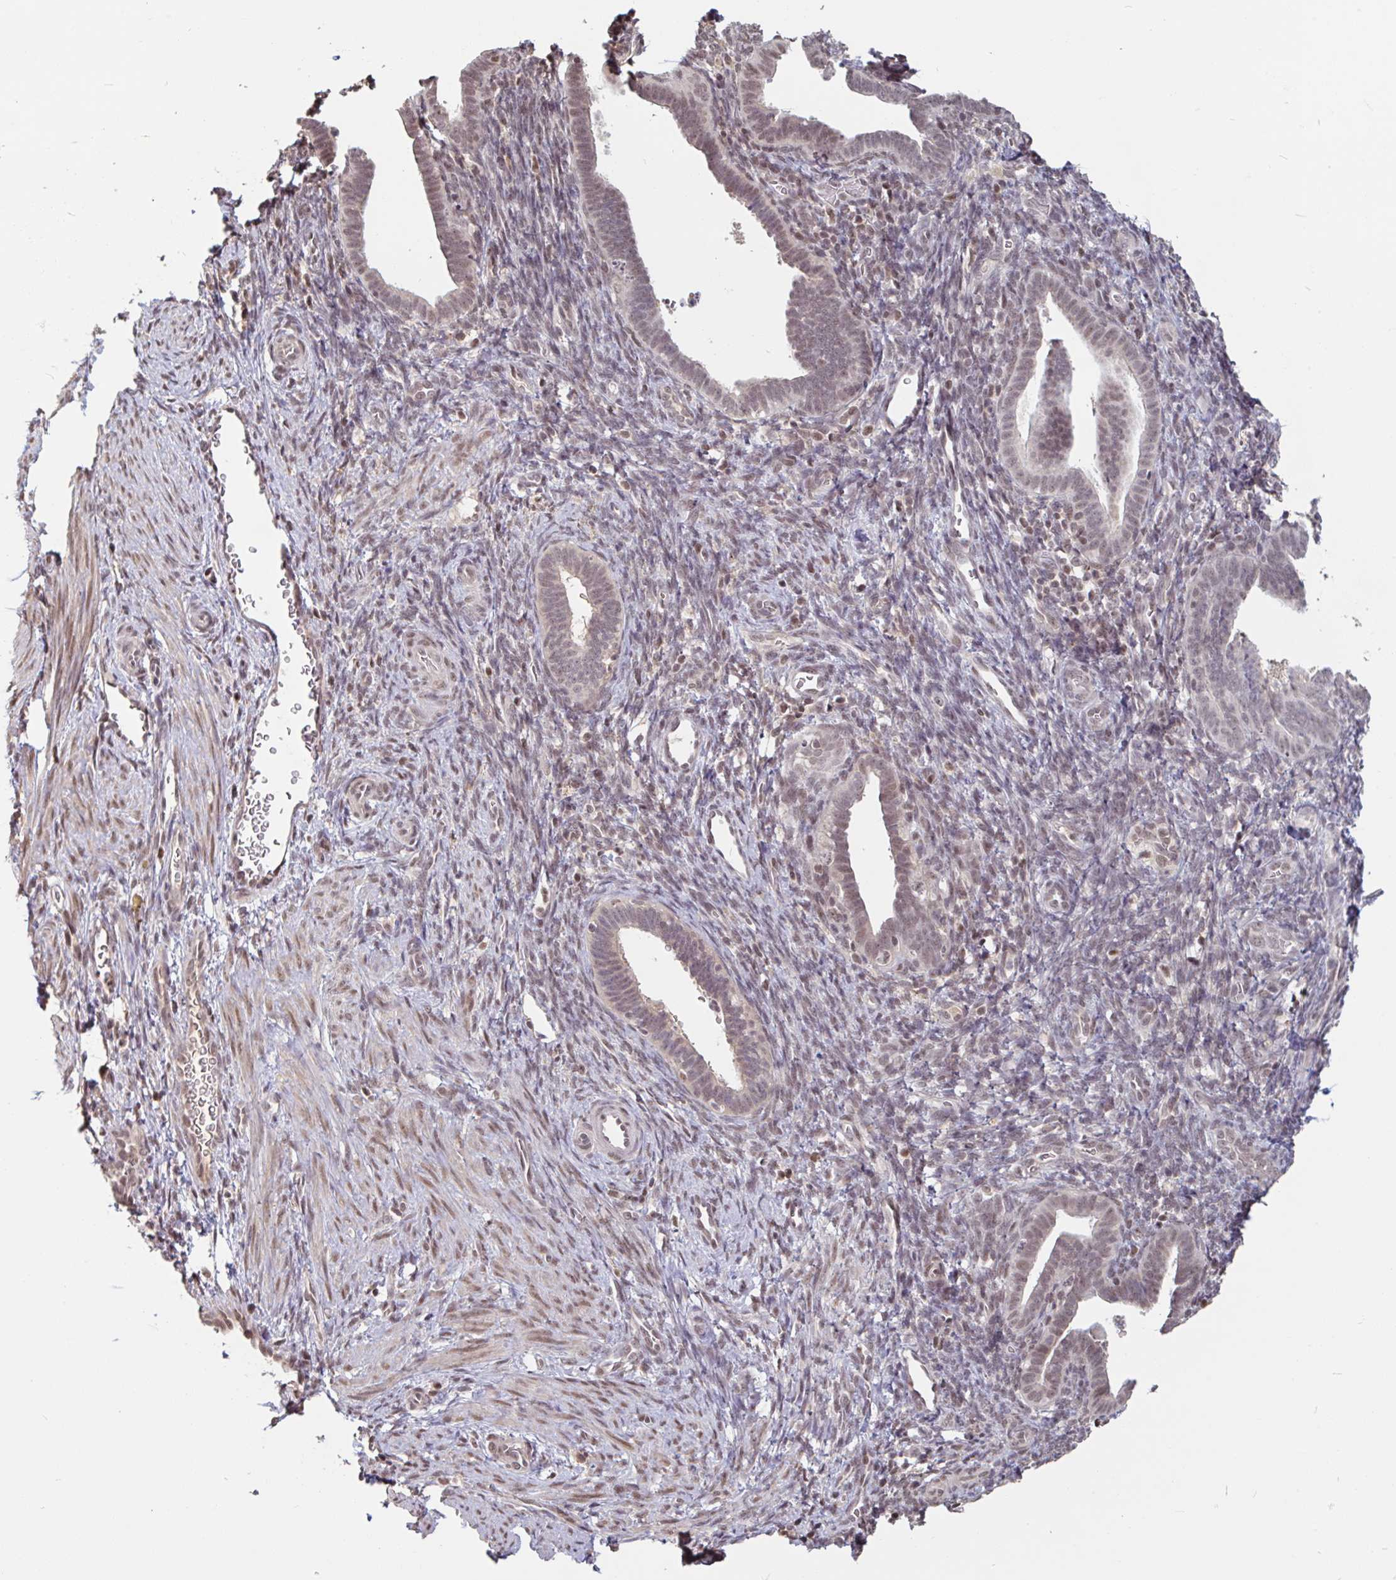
{"staining": {"intensity": "weak", "quantity": "25%-75%", "location": "nuclear"}, "tissue": "endometrium", "cell_type": "Cells in endometrial stroma", "image_type": "normal", "snomed": [{"axis": "morphology", "description": "Normal tissue, NOS"}, {"axis": "topography", "description": "Endometrium"}], "caption": "Cells in endometrial stroma exhibit weak nuclear positivity in about 25%-75% of cells in unremarkable endometrium. The staining is performed using DAB (3,3'-diaminobenzidine) brown chromogen to label protein expression. The nuclei are counter-stained blue using hematoxylin.", "gene": "DR1", "patient": {"sex": "female", "age": 34}}